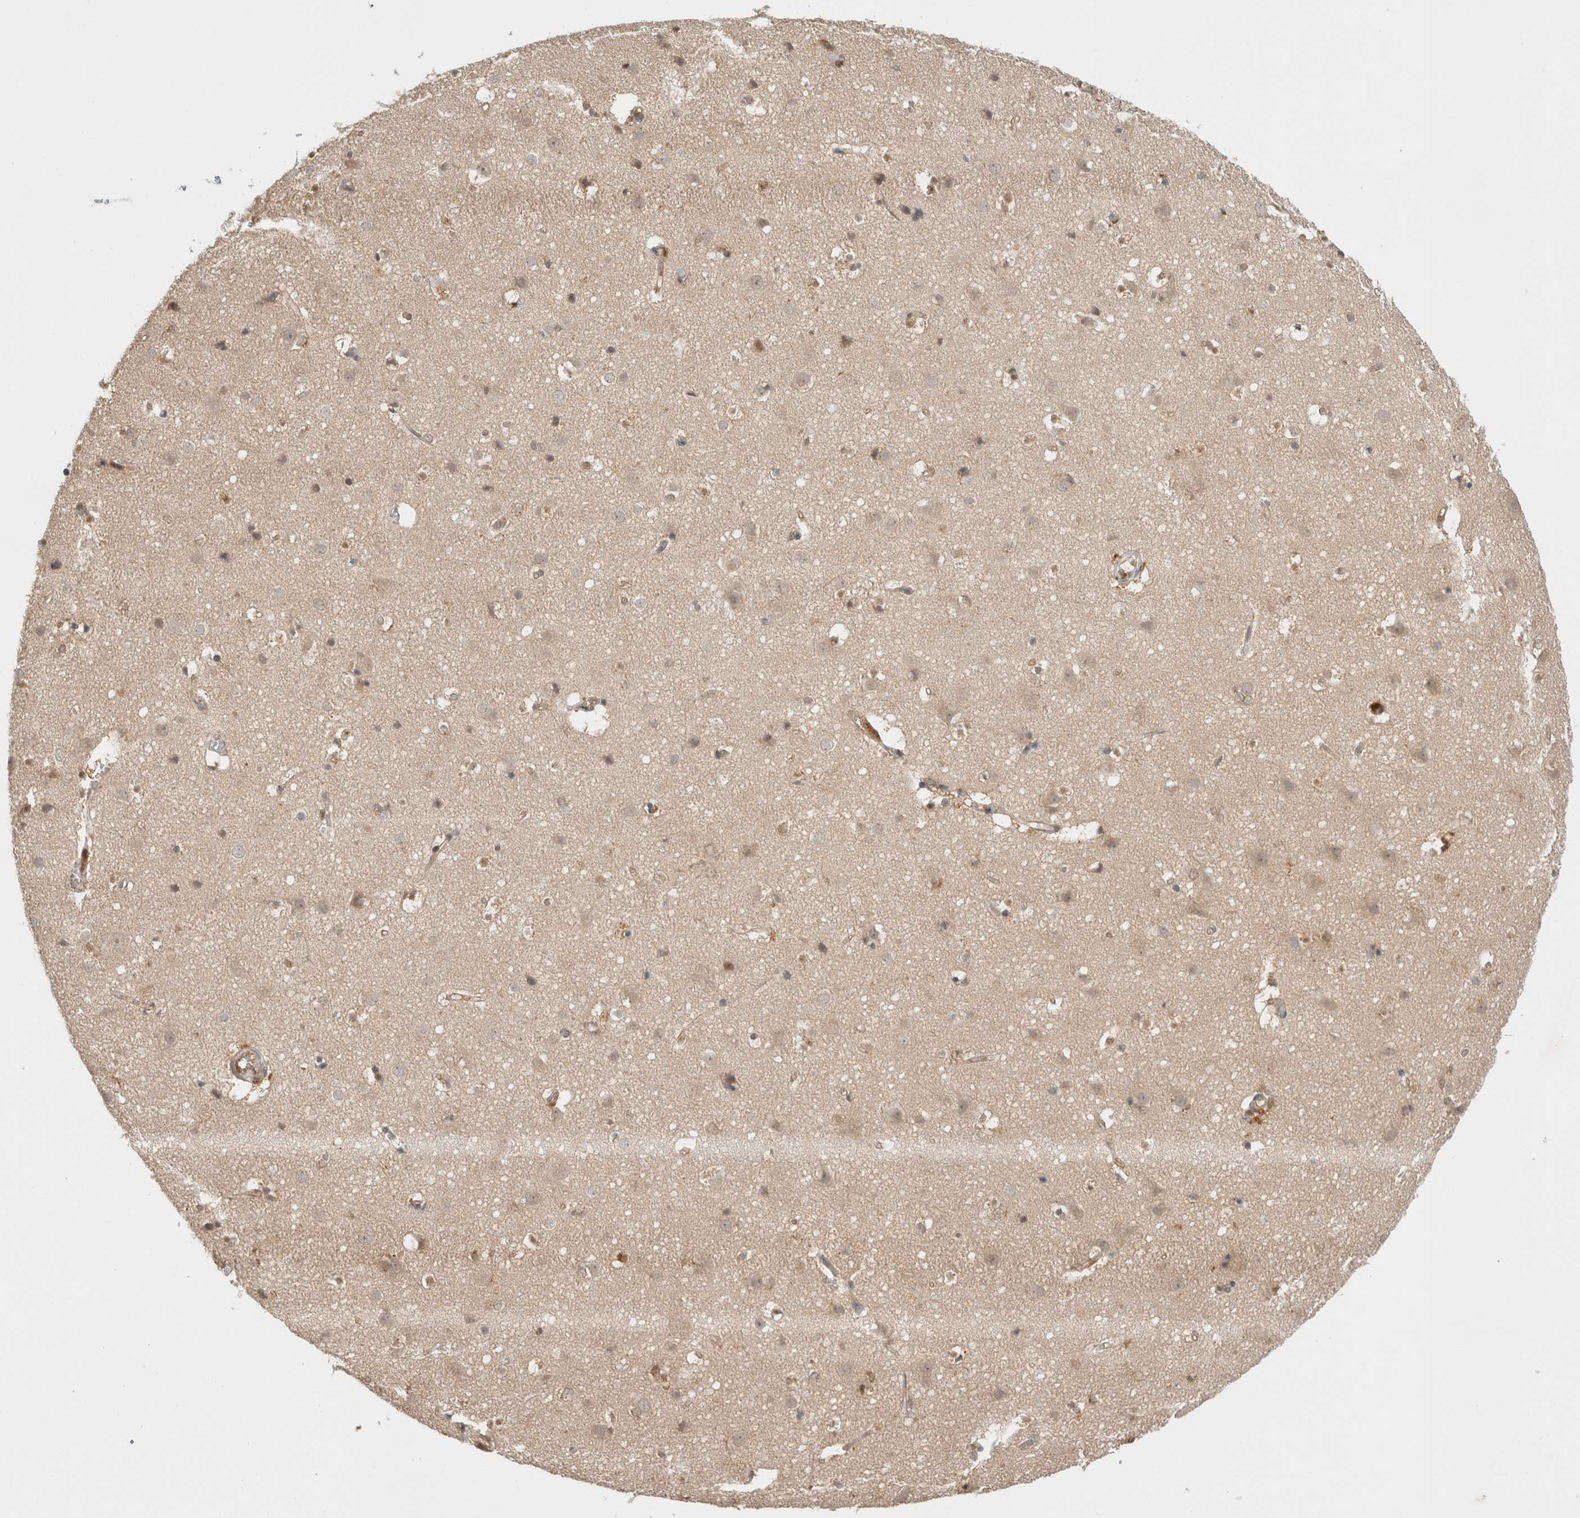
{"staining": {"intensity": "moderate", "quantity": ">75%", "location": "cytoplasmic/membranous"}, "tissue": "cerebral cortex", "cell_type": "Endothelial cells", "image_type": "normal", "snomed": [{"axis": "morphology", "description": "Normal tissue, NOS"}, {"axis": "topography", "description": "Cerebral cortex"}], "caption": "Cerebral cortex stained with DAB IHC displays medium levels of moderate cytoplasmic/membranous staining in about >75% of endothelial cells.", "gene": "OTUD6B", "patient": {"sex": "male", "age": 54}}